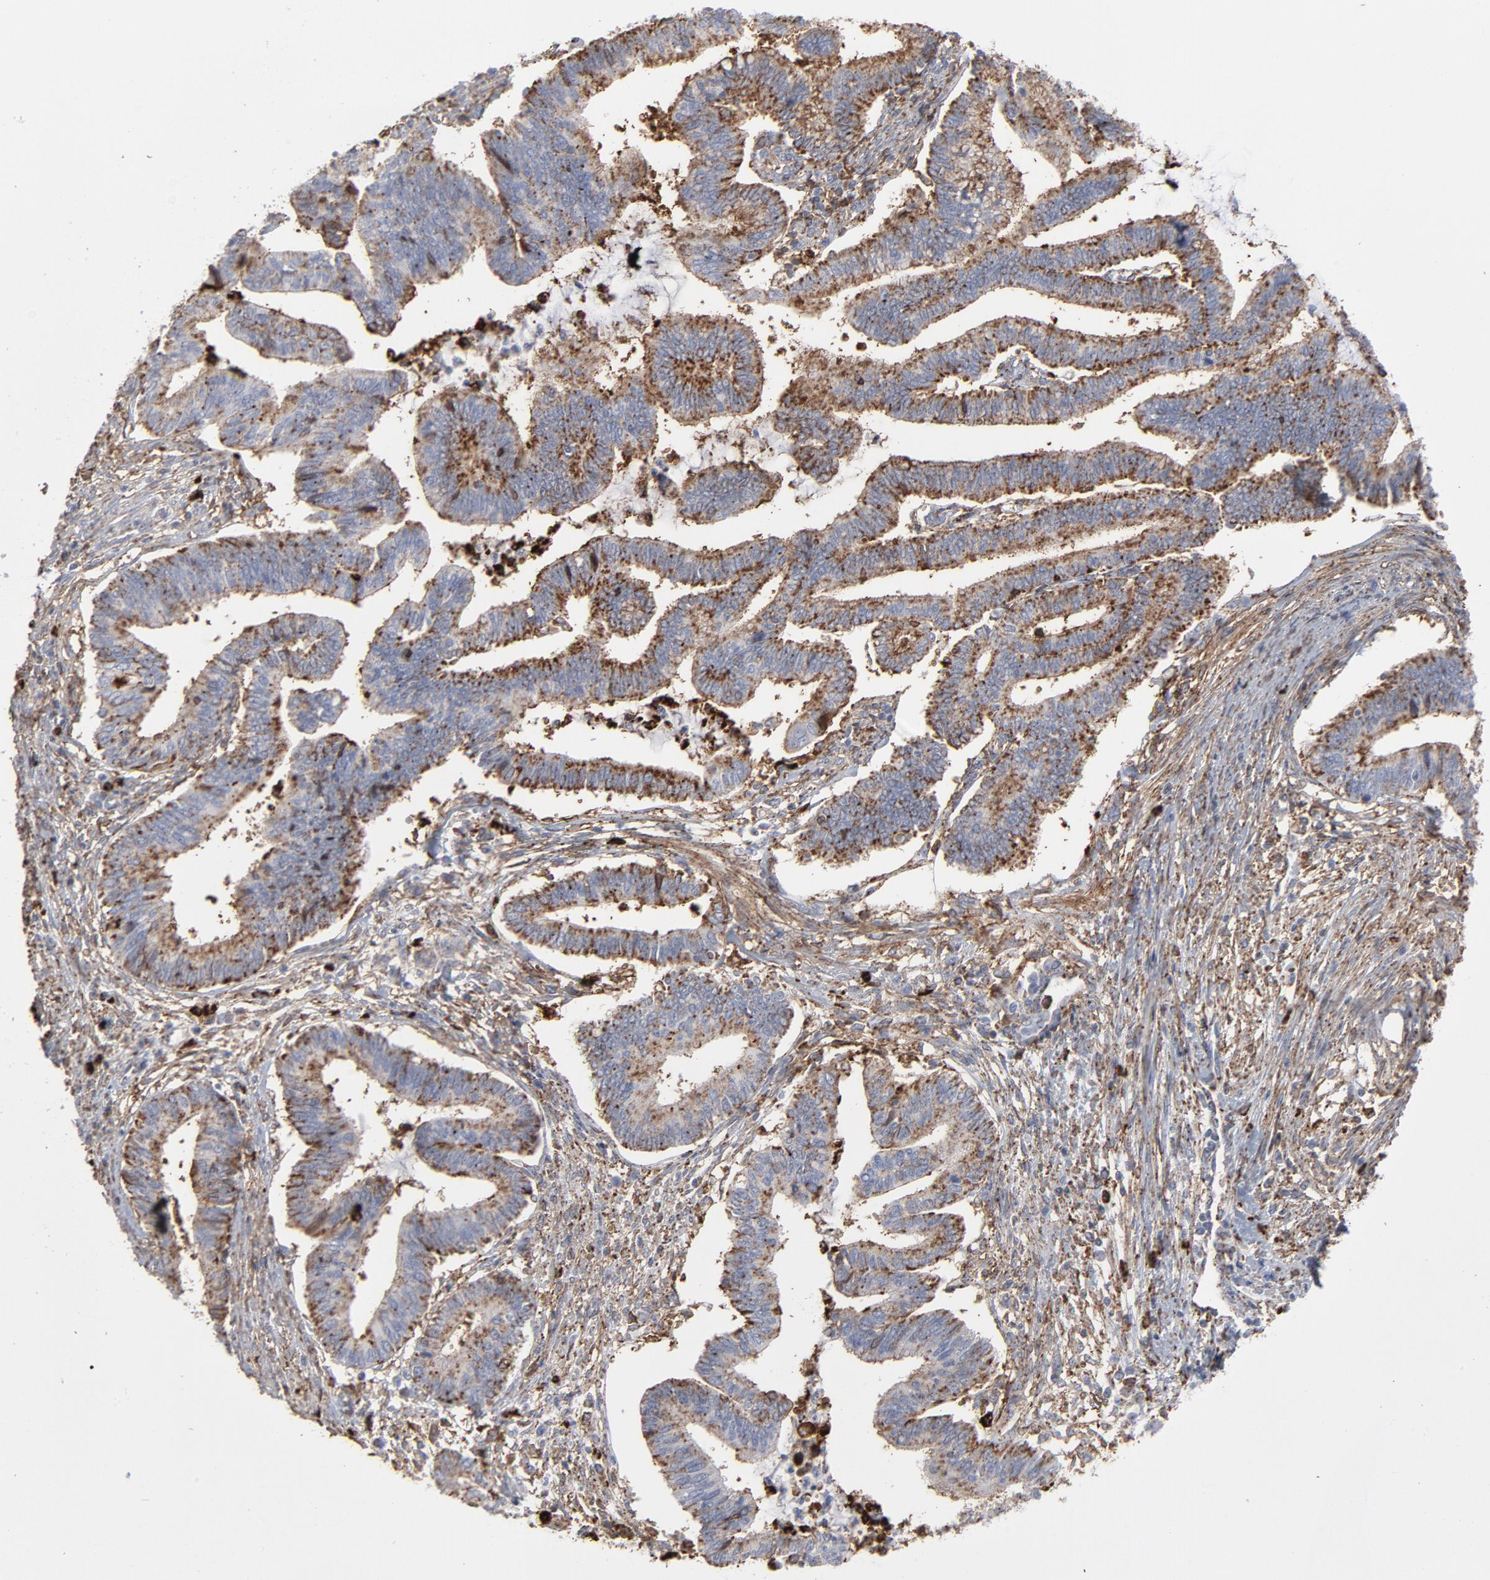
{"staining": {"intensity": "moderate", "quantity": "25%-75%", "location": "cytoplasmic/membranous"}, "tissue": "cervical cancer", "cell_type": "Tumor cells", "image_type": "cancer", "snomed": [{"axis": "morphology", "description": "Adenocarcinoma, NOS"}, {"axis": "topography", "description": "Cervix"}], "caption": "This photomicrograph shows immunohistochemistry staining of human cervical cancer (adenocarcinoma), with medium moderate cytoplasmic/membranous staining in approximately 25%-75% of tumor cells.", "gene": "ANXA5", "patient": {"sex": "female", "age": 36}}